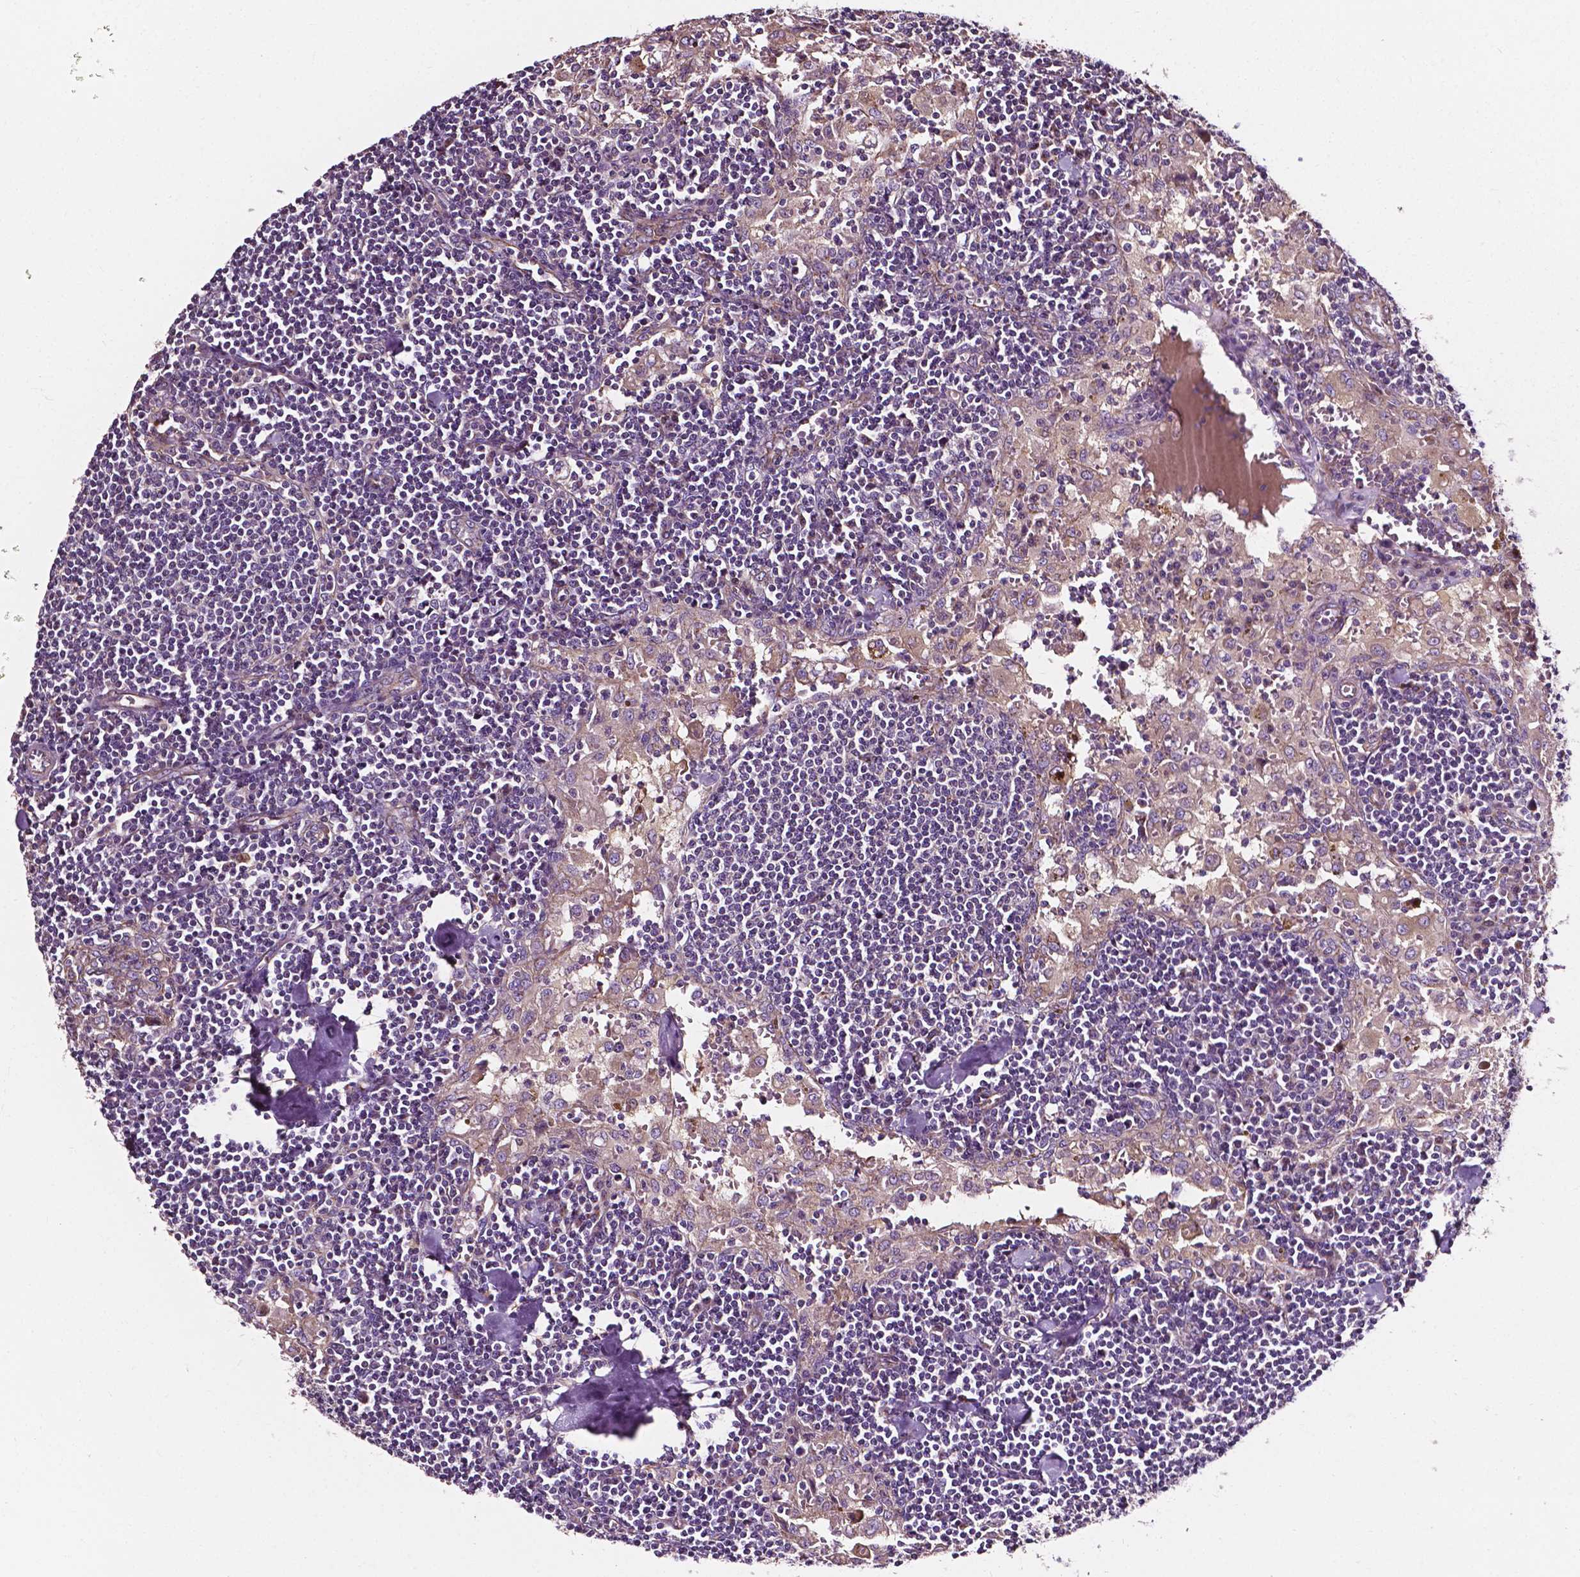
{"staining": {"intensity": "negative", "quantity": "none", "location": "none"}, "tissue": "lymph node", "cell_type": "Germinal center cells", "image_type": "normal", "snomed": [{"axis": "morphology", "description": "Normal tissue, NOS"}, {"axis": "topography", "description": "Lymph node"}], "caption": "Immunohistochemistry (IHC) photomicrograph of benign human lymph node stained for a protein (brown), which displays no positivity in germinal center cells. (IHC, brightfield microscopy, high magnification).", "gene": "ATG16L1", "patient": {"sex": "male", "age": 55}}